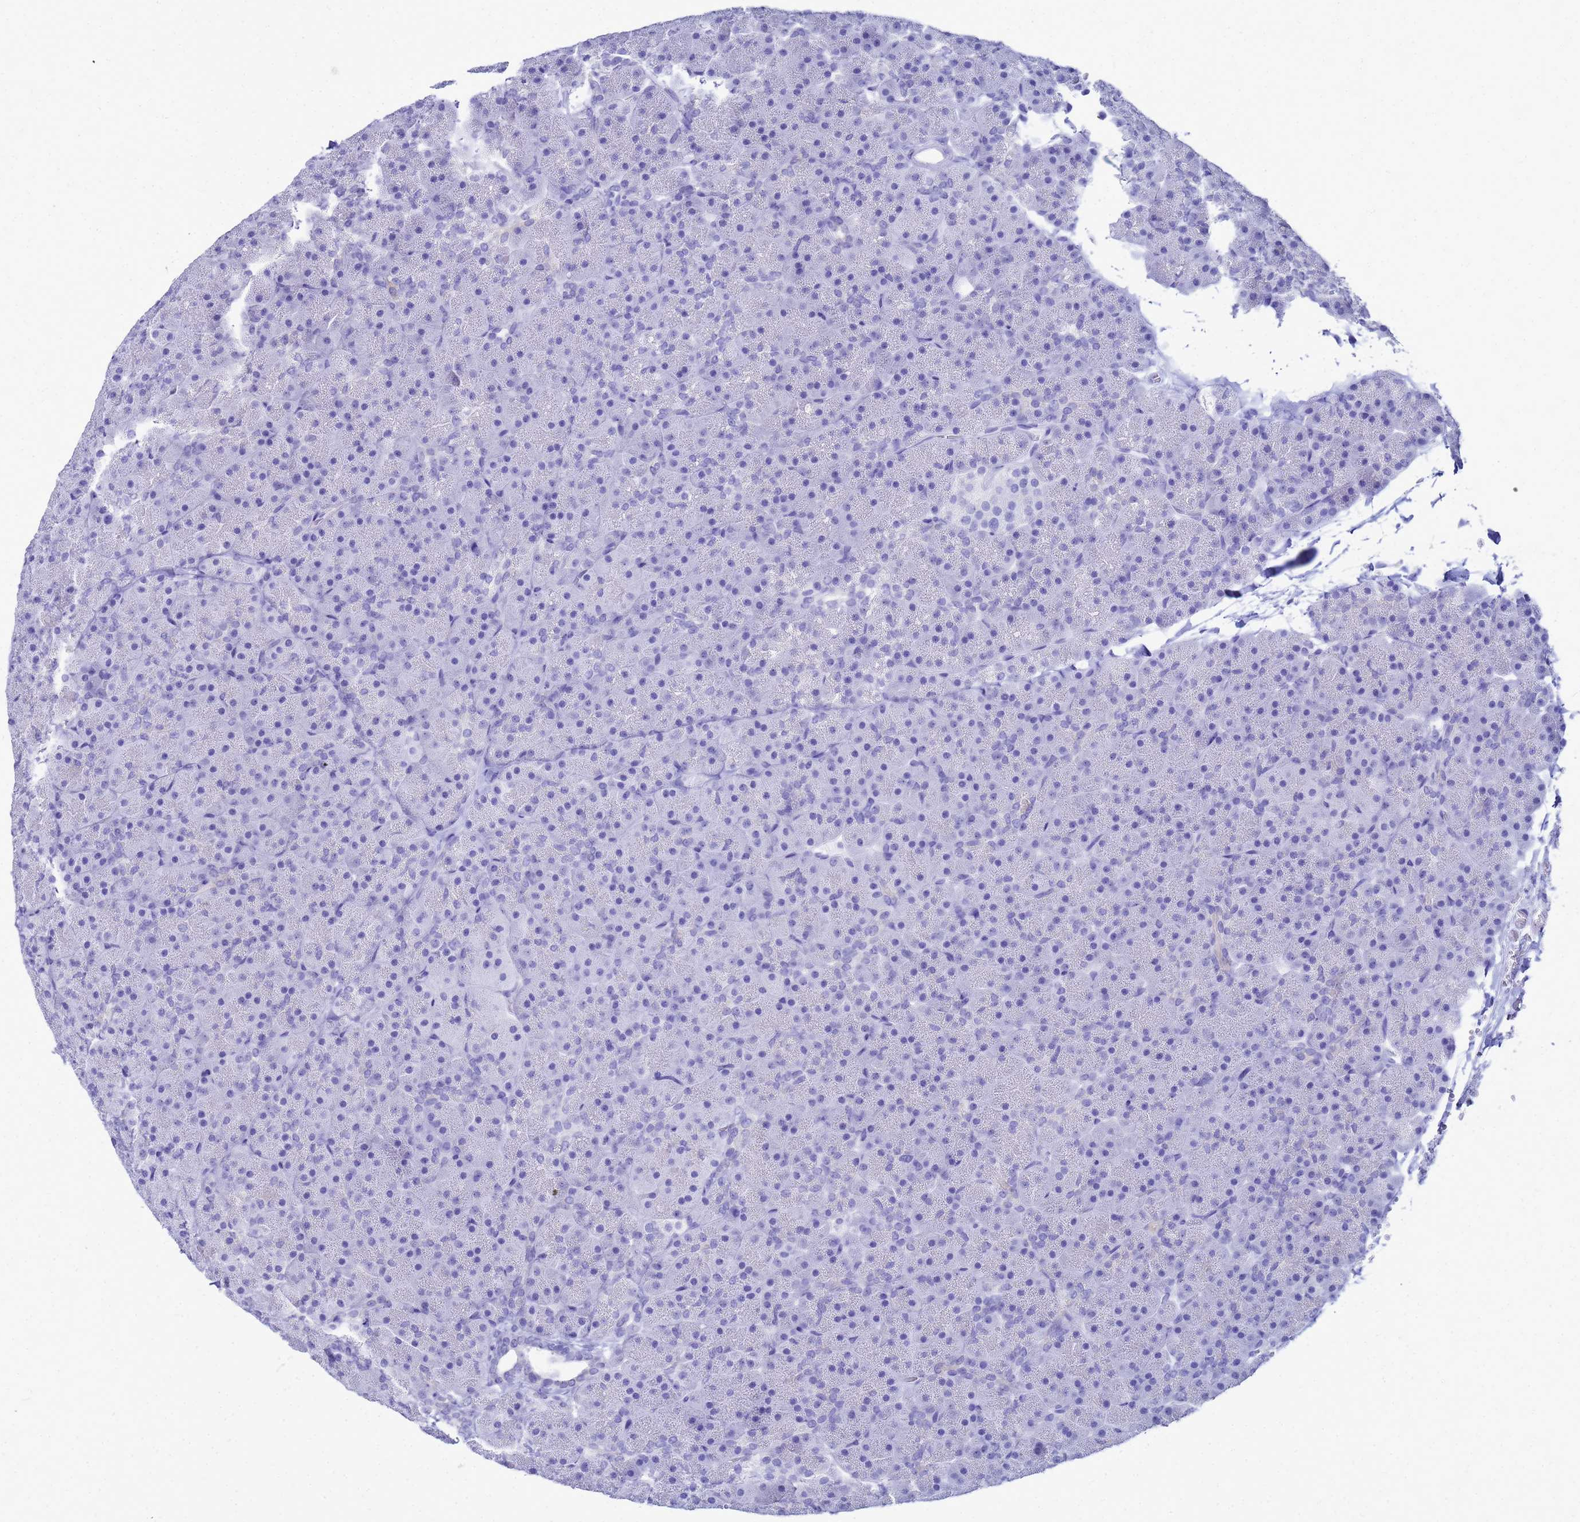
{"staining": {"intensity": "negative", "quantity": "none", "location": "none"}, "tissue": "pancreas", "cell_type": "Exocrine glandular cells", "image_type": "normal", "snomed": [{"axis": "morphology", "description": "Normal tissue, NOS"}, {"axis": "topography", "description": "Pancreas"}], "caption": "Immunohistochemical staining of benign human pancreas demonstrates no significant staining in exocrine glandular cells.", "gene": "CKB", "patient": {"sex": "male", "age": 36}}